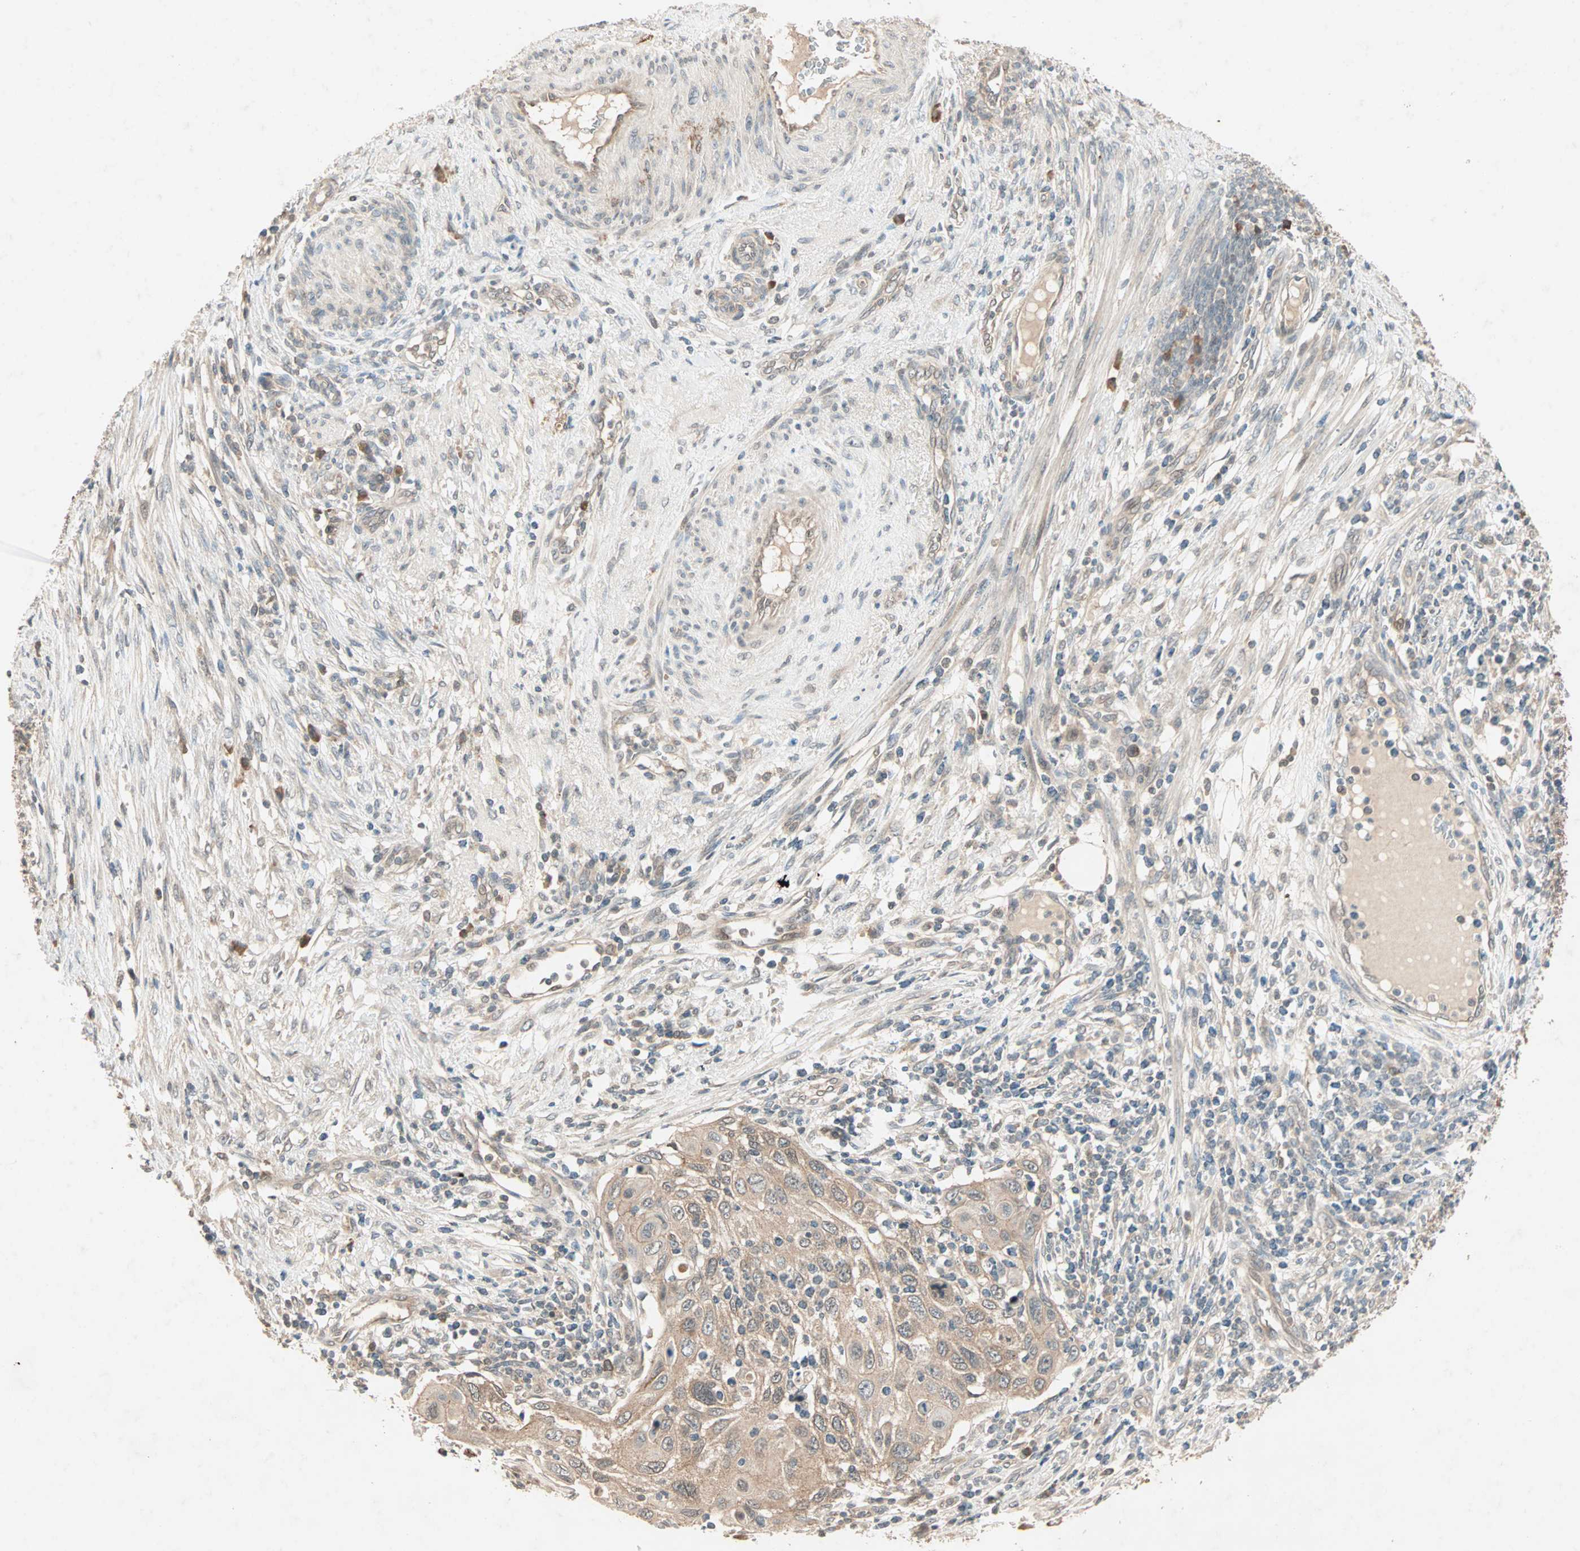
{"staining": {"intensity": "moderate", "quantity": ">75%", "location": "cytoplasmic/membranous"}, "tissue": "cervical cancer", "cell_type": "Tumor cells", "image_type": "cancer", "snomed": [{"axis": "morphology", "description": "Squamous cell carcinoma, NOS"}, {"axis": "topography", "description": "Cervix"}], "caption": "Protein analysis of cervical cancer (squamous cell carcinoma) tissue shows moderate cytoplasmic/membranous positivity in approximately >75% of tumor cells. (DAB (3,3'-diaminobenzidine) IHC, brown staining for protein, blue staining for nuclei).", "gene": "TTF2", "patient": {"sex": "female", "age": 70}}